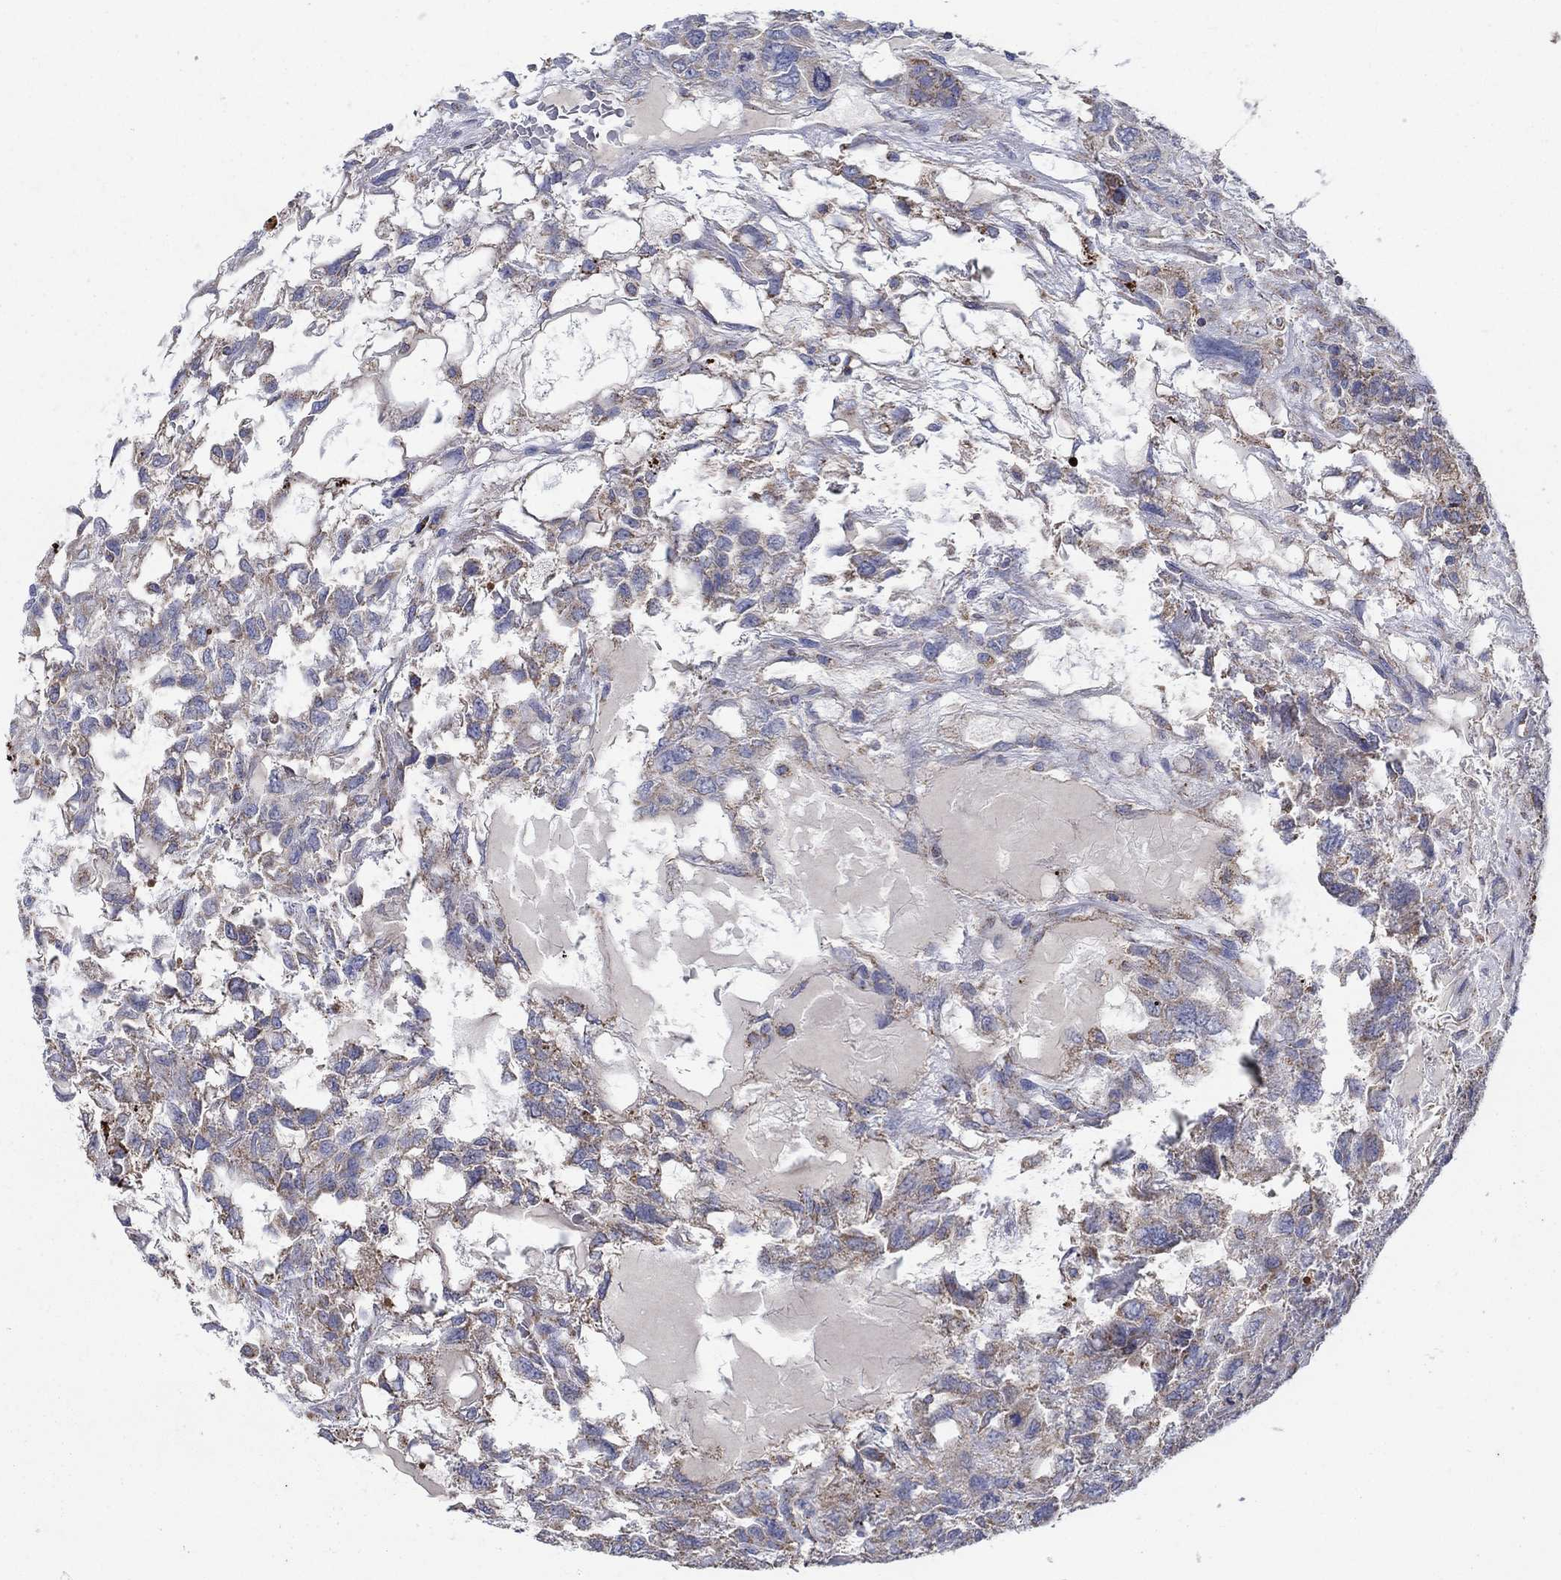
{"staining": {"intensity": "moderate", "quantity": "<25%", "location": "cytoplasmic/membranous"}, "tissue": "testis cancer", "cell_type": "Tumor cells", "image_type": "cancer", "snomed": [{"axis": "morphology", "description": "Seminoma, NOS"}, {"axis": "topography", "description": "Testis"}], "caption": "Testis cancer (seminoma) stained with a protein marker displays moderate staining in tumor cells.", "gene": "C9orf85", "patient": {"sex": "male", "age": 52}}